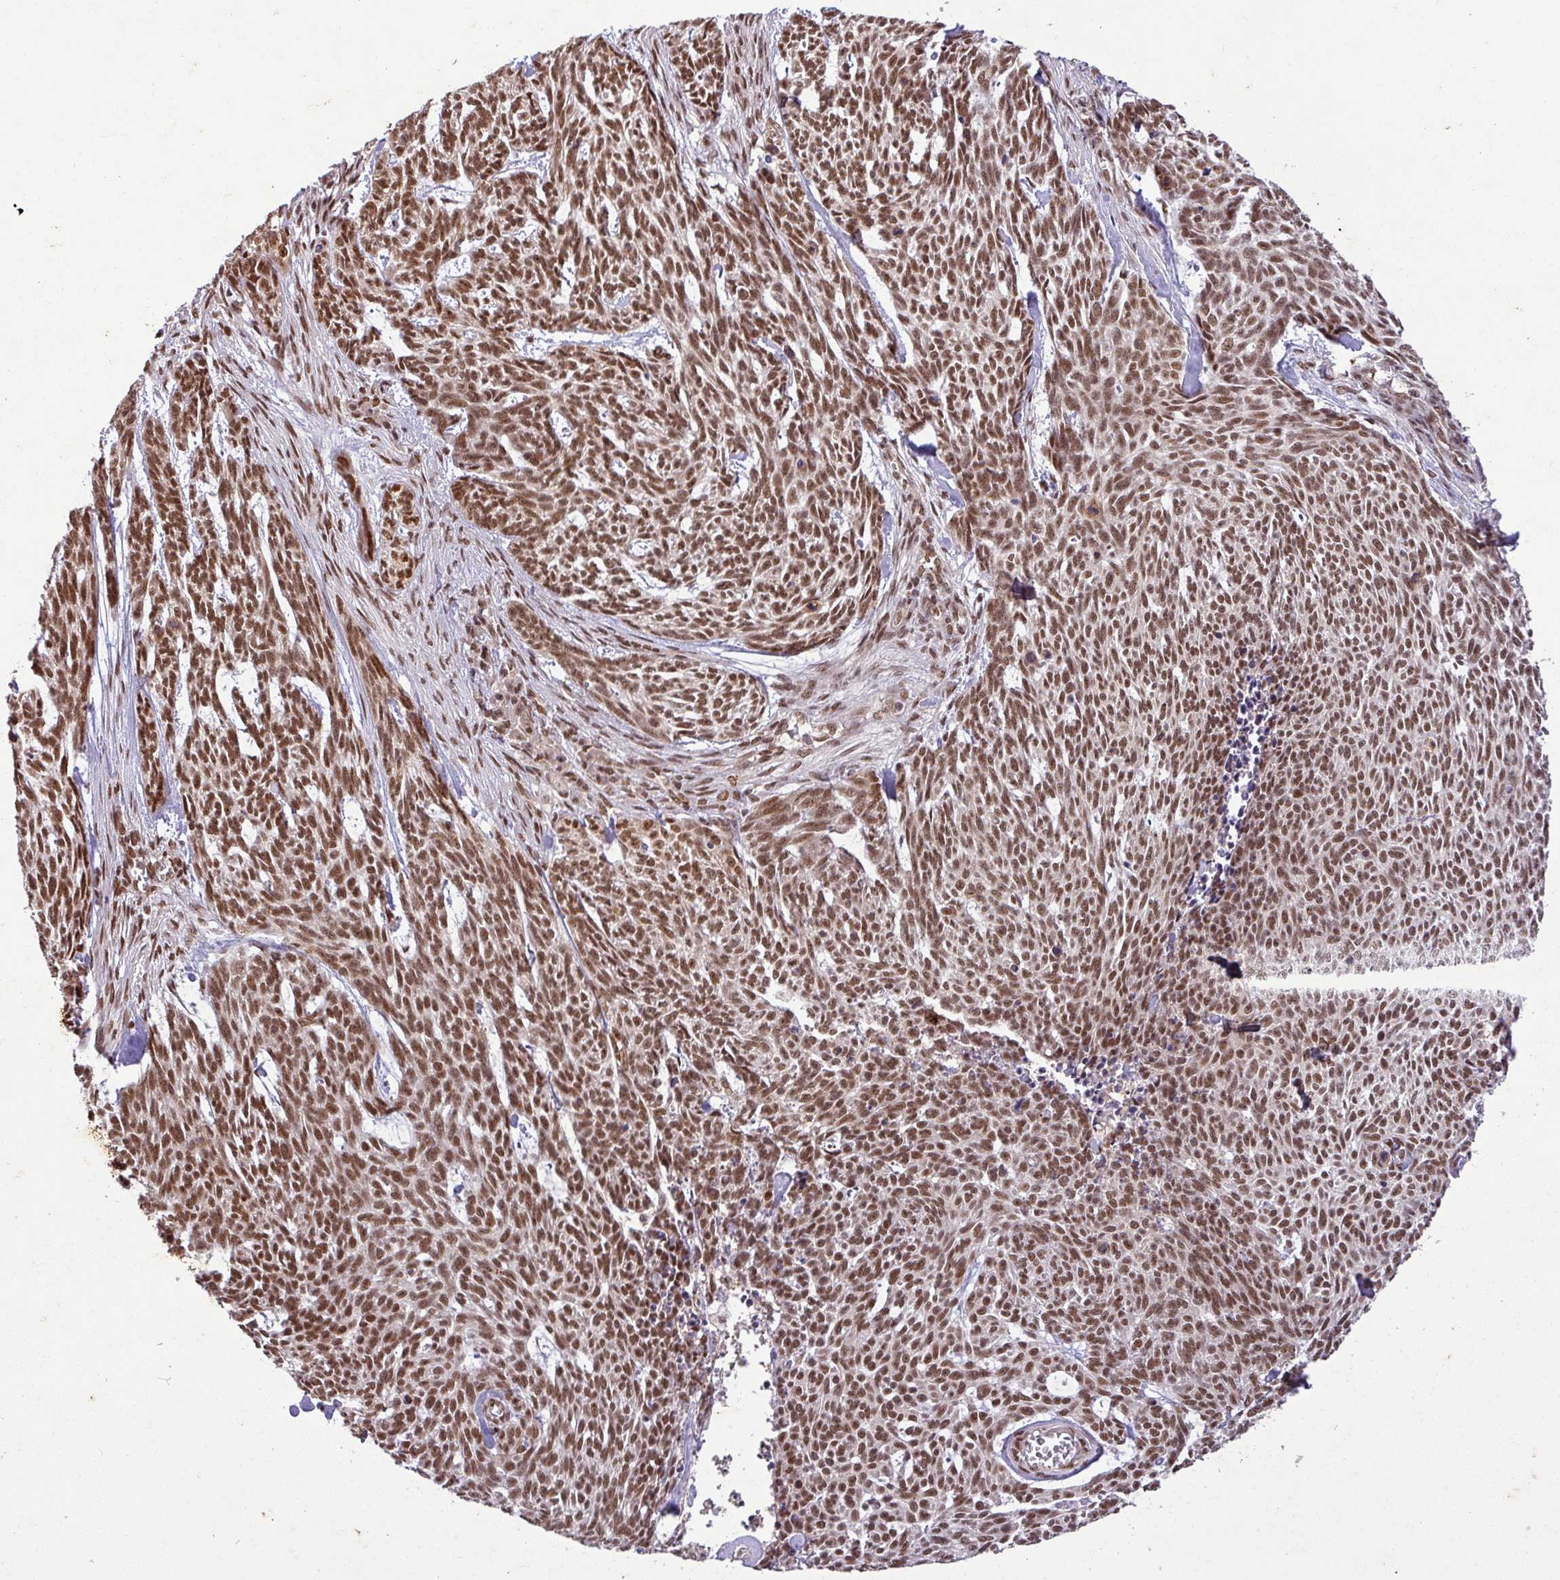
{"staining": {"intensity": "strong", "quantity": ">75%", "location": "nuclear"}, "tissue": "skin cancer", "cell_type": "Tumor cells", "image_type": "cancer", "snomed": [{"axis": "morphology", "description": "Basal cell carcinoma"}, {"axis": "topography", "description": "Skin"}], "caption": "Immunohistochemistry (IHC) of human skin cancer (basal cell carcinoma) shows high levels of strong nuclear expression in about >75% of tumor cells.", "gene": "SRSF2", "patient": {"sex": "female", "age": 93}}